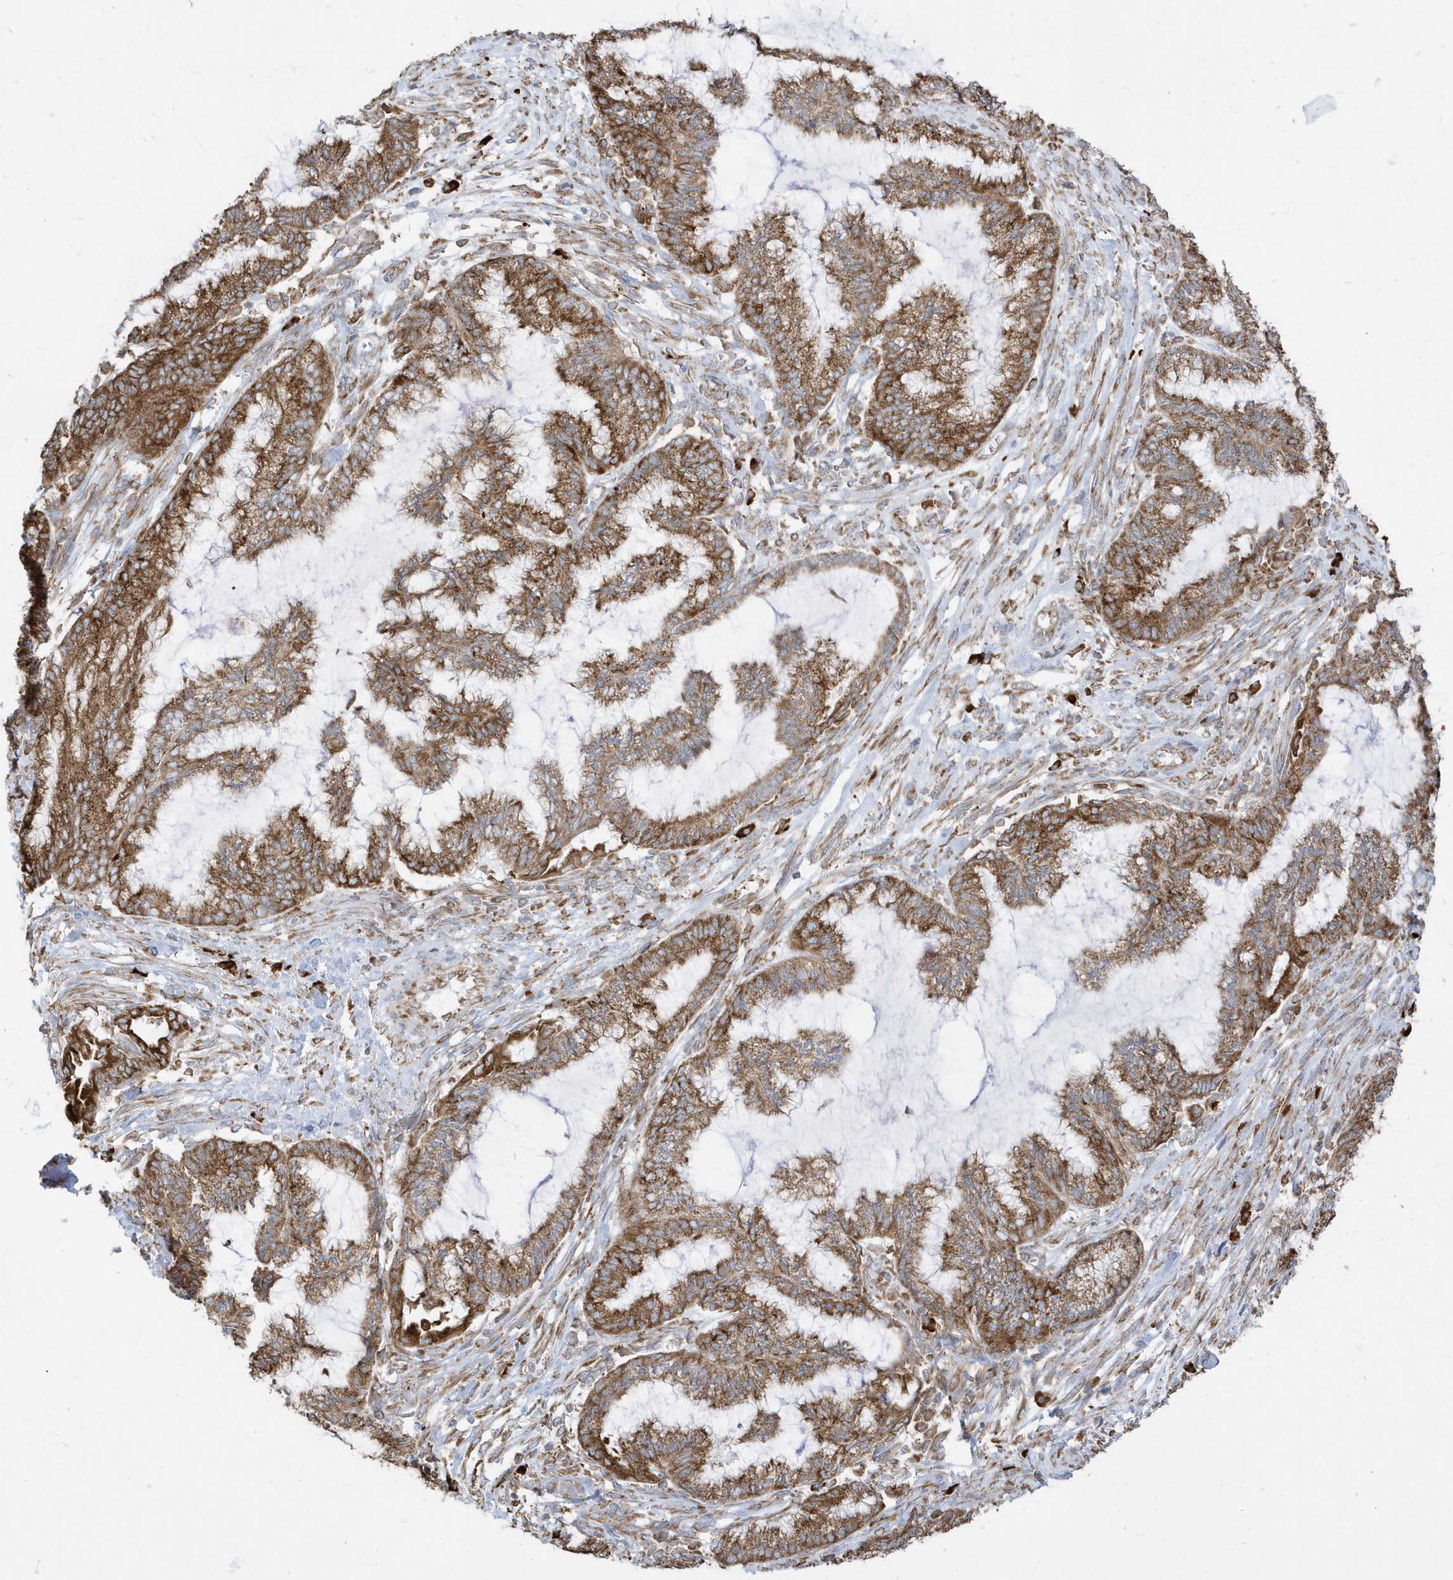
{"staining": {"intensity": "strong", "quantity": ">75%", "location": "cytoplasmic/membranous"}, "tissue": "endometrial cancer", "cell_type": "Tumor cells", "image_type": "cancer", "snomed": [{"axis": "morphology", "description": "Adenocarcinoma, NOS"}, {"axis": "topography", "description": "Endometrium"}], "caption": "About >75% of tumor cells in human endometrial cancer exhibit strong cytoplasmic/membranous protein expression as visualized by brown immunohistochemical staining.", "gene": "PDIA6", "patient": {"sex": "female", "age": 86}}